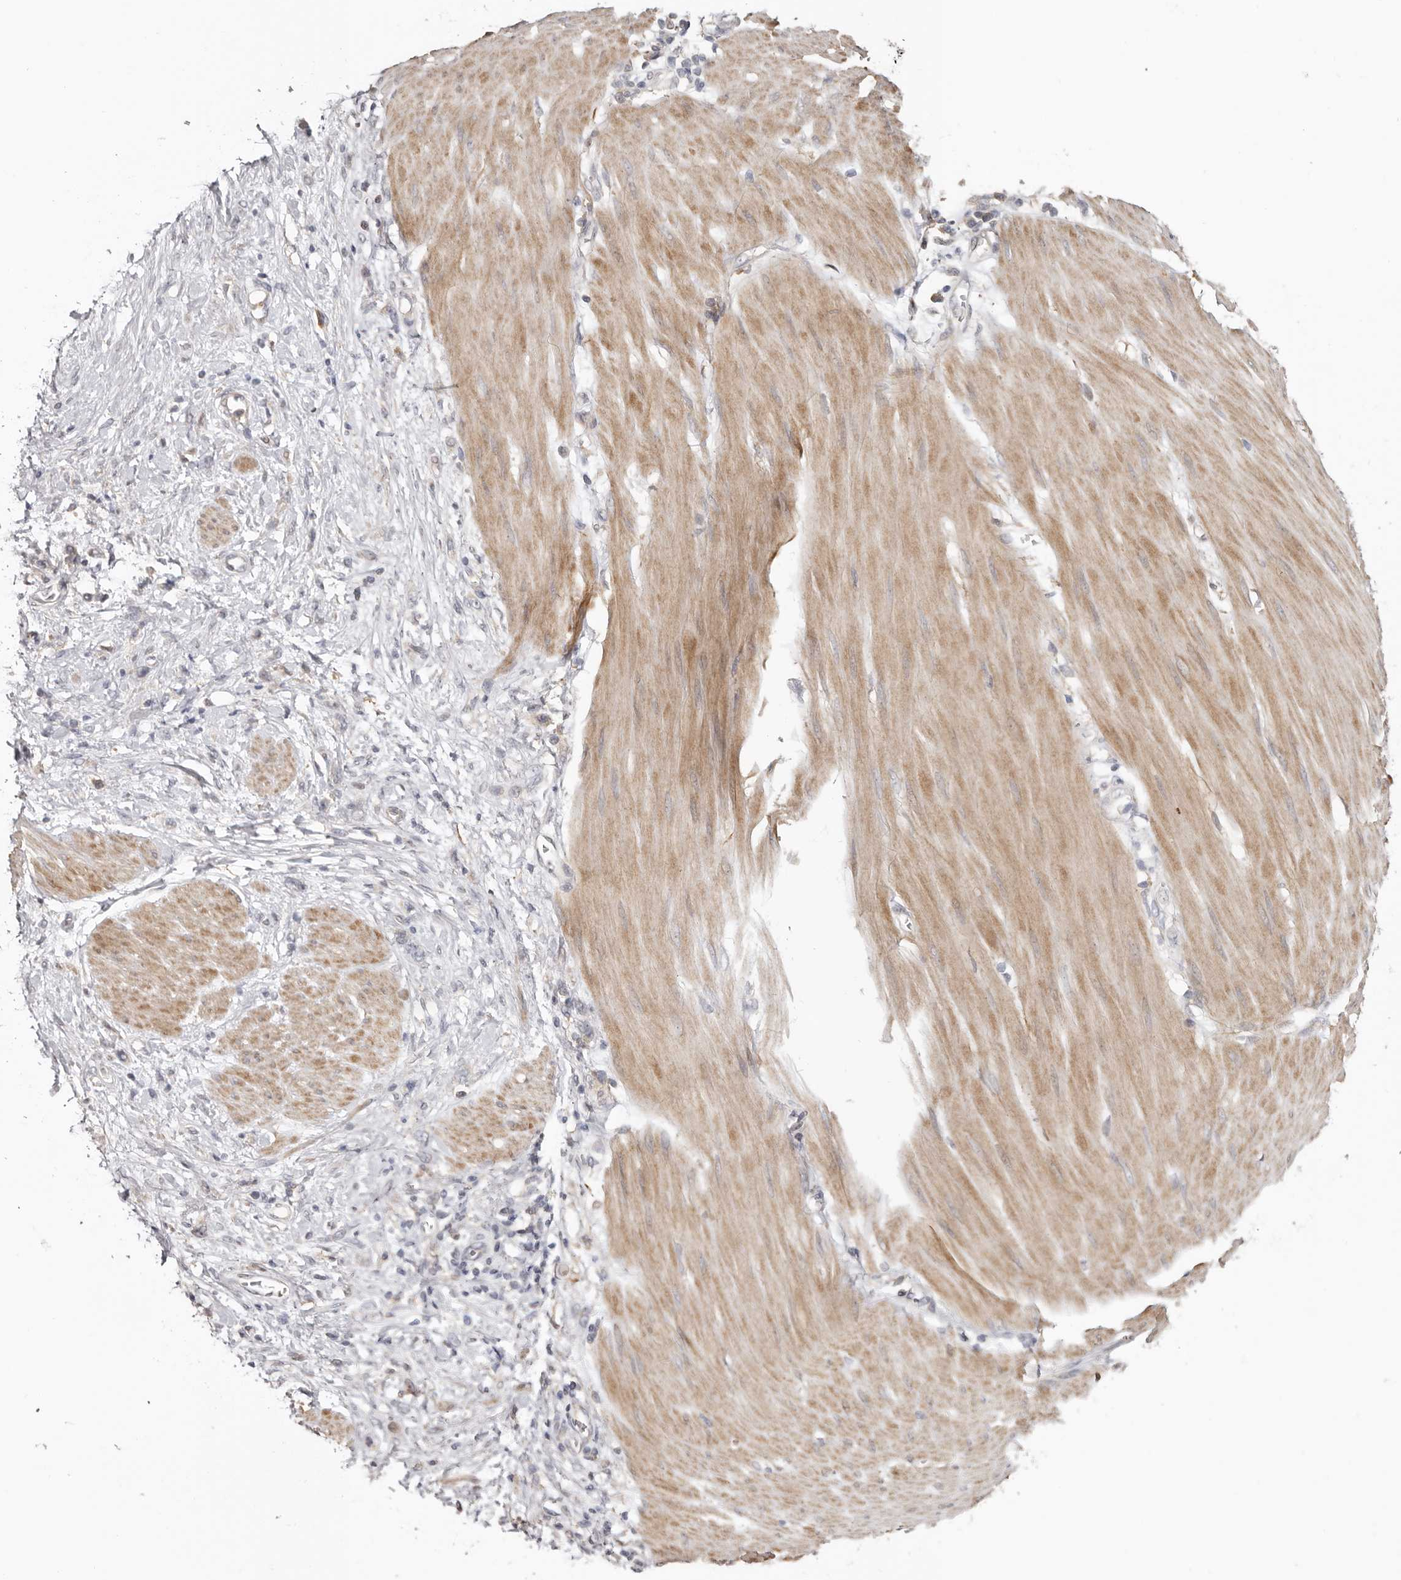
{"staining": {"intensity": "negative", "quantity": "none", "location": "none"}, "tissue": "stomach cancer", "cell_type": "Tumor cells", "image_type": "cancer", "snomed": [{"axis": "morphology", "description": "Adenocarcinoma, NOS"}, {"axis": "topography", "description": "Stomach"}], "caption": "The image displays no staining of tumor cells in stomach cancer (adenocarcinoma).", "gene": "MSRB2", "patient": {"sex": "female", "age": 76}}